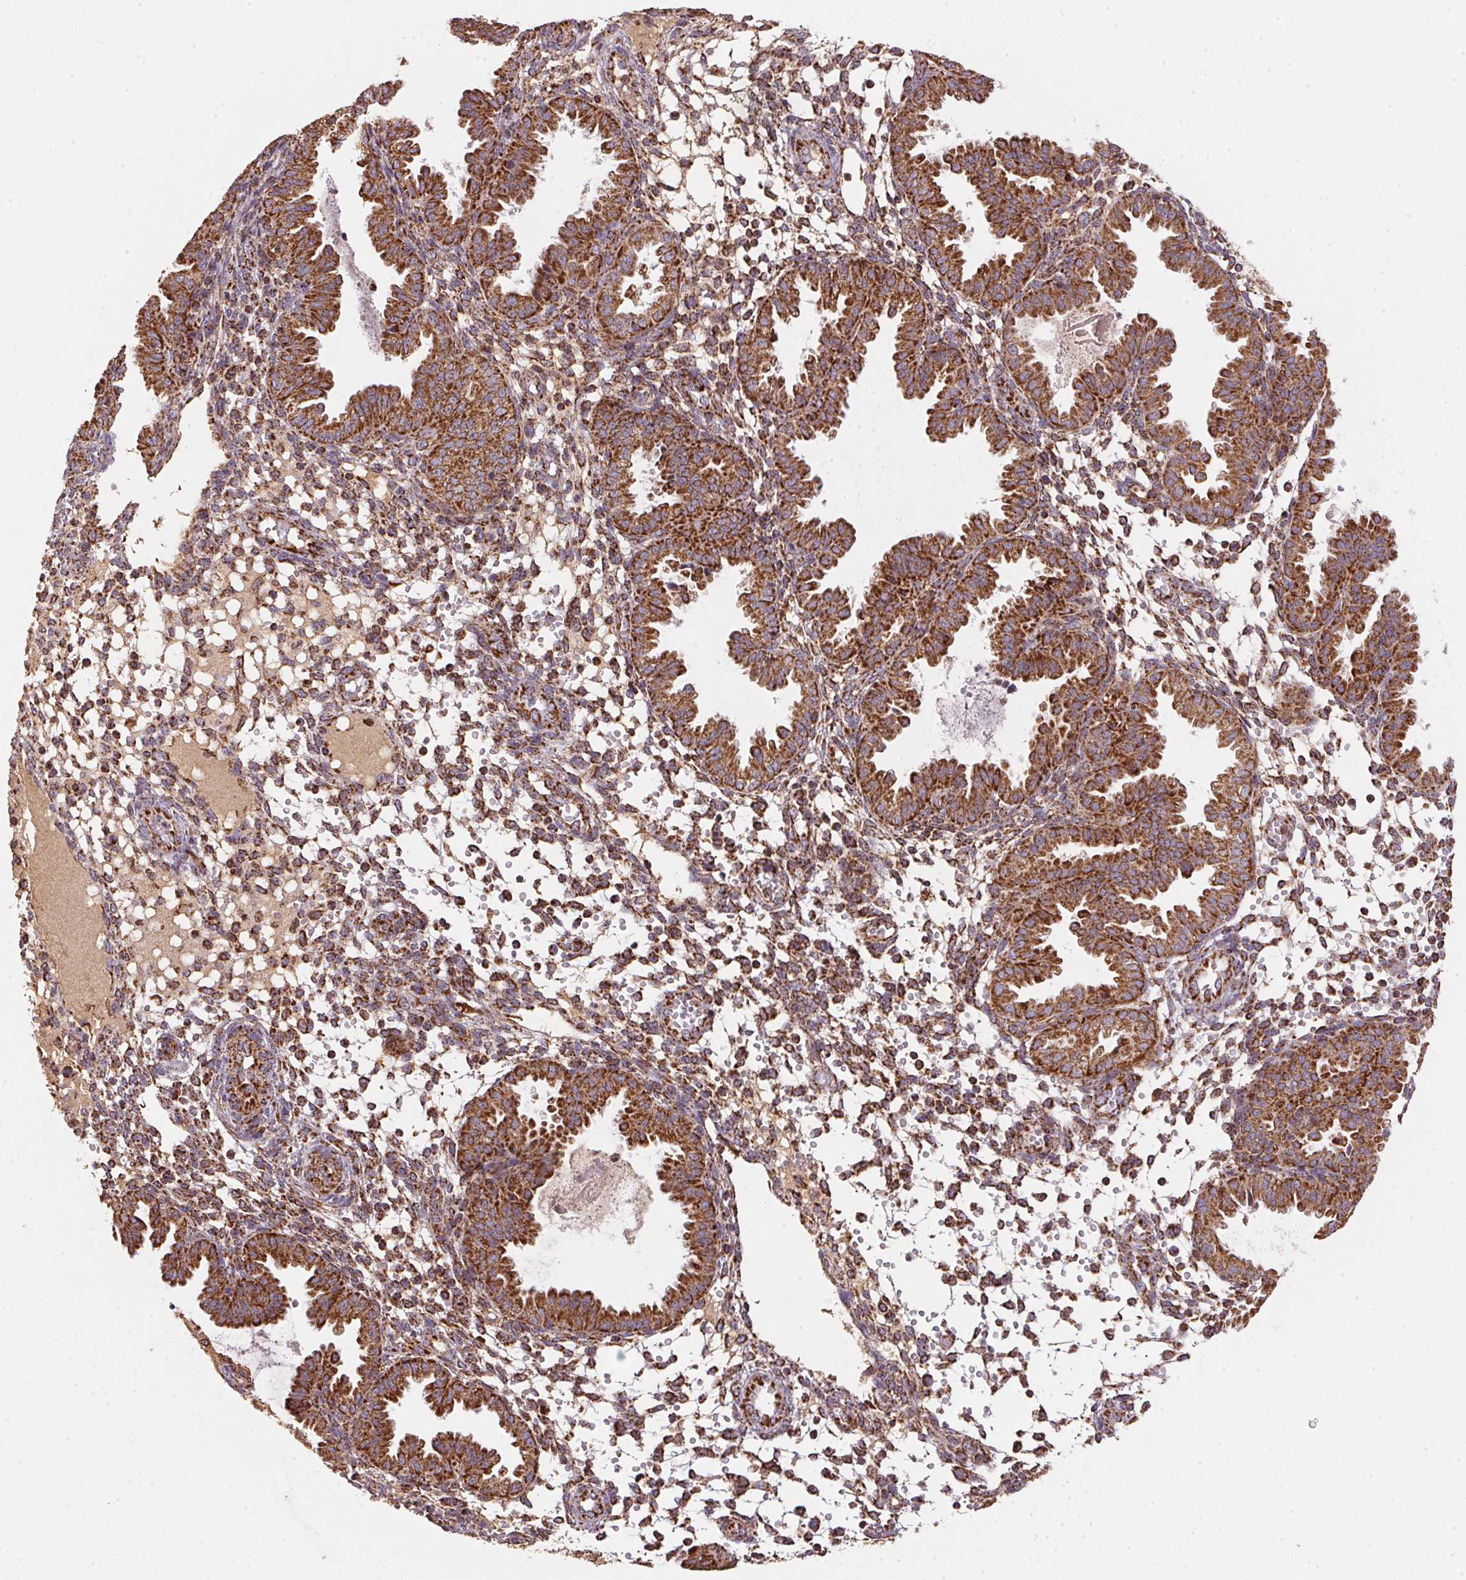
{"staining": {"intensity": "strong", "quantity": ">75%", "location": "cytoplasmic/membranous"}, "tissue": "endometrium", "cell_type": "Cells in endometrial stroma", "image_type": "normal", "snomed": [{"axis": "morphology", "description": "Normal tissue, NOS"}, {"axis": "topography", "description": "Endometrium"}], "caption": "Immunohistochemistry histopathology image of unremarkable human endometrium stained for a protein (brown), which displays high levels of strong cytoplasmic/membranous expression in approximately >75% of cells in endometrial stroma.", "gene": "NDUFS2", "patient": {"sex": "female", "age": 33}}